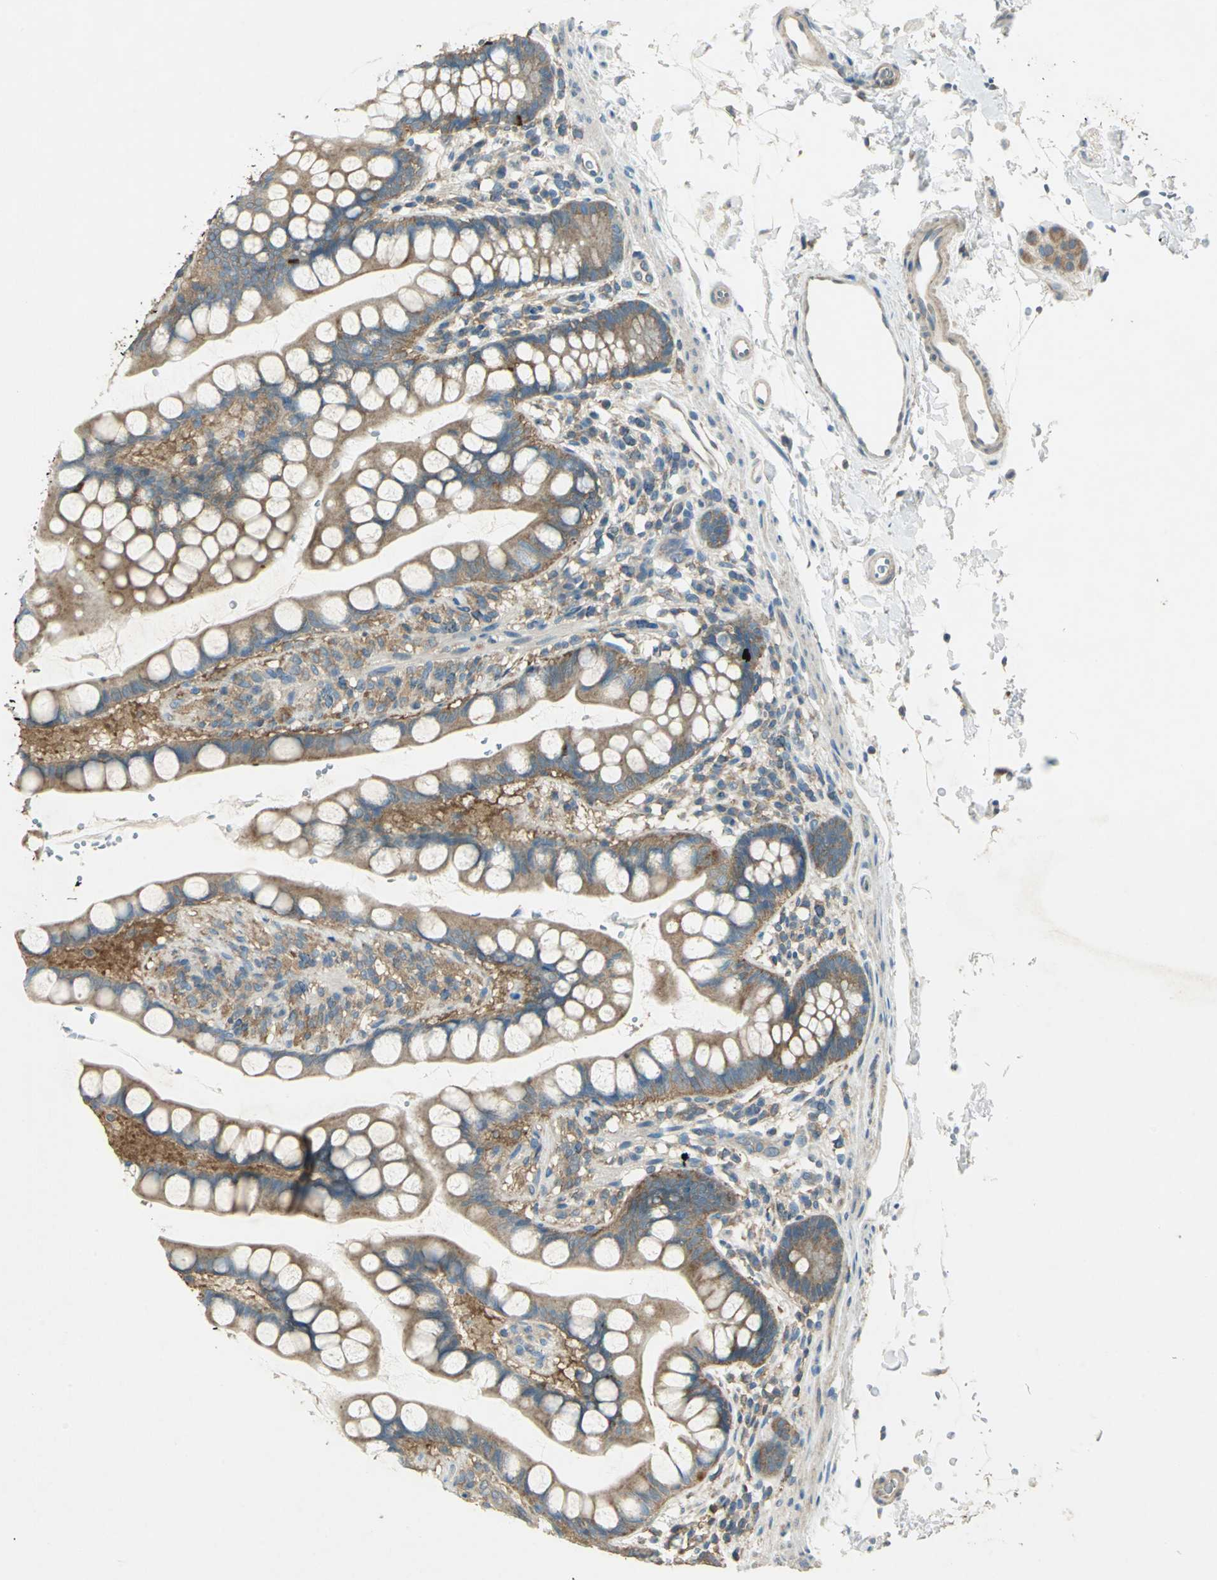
{"staining": {"intensity": "moderate", "quantity": ">75%", "location": "cytoplasmic/membranous"}, "tissue": "small intestine", "cell_type": "Glandular cells", "image_type": "normal", "snomed": [{"axis": "morphology", "description": "Normal tissue, NOS"}, {"axis": "topography", "description": "Small intestine"}], "caption": "Immunohistochemical staining of normal human small intestine displays >75% levels of moderate cytoplasmic/membranous protein expression in about >75% of glandular cells. (DAB IHC with brightfield microscopy, high magnification).", "gene": "SHC2", "patient": {"sex": "female", "age": 58}}